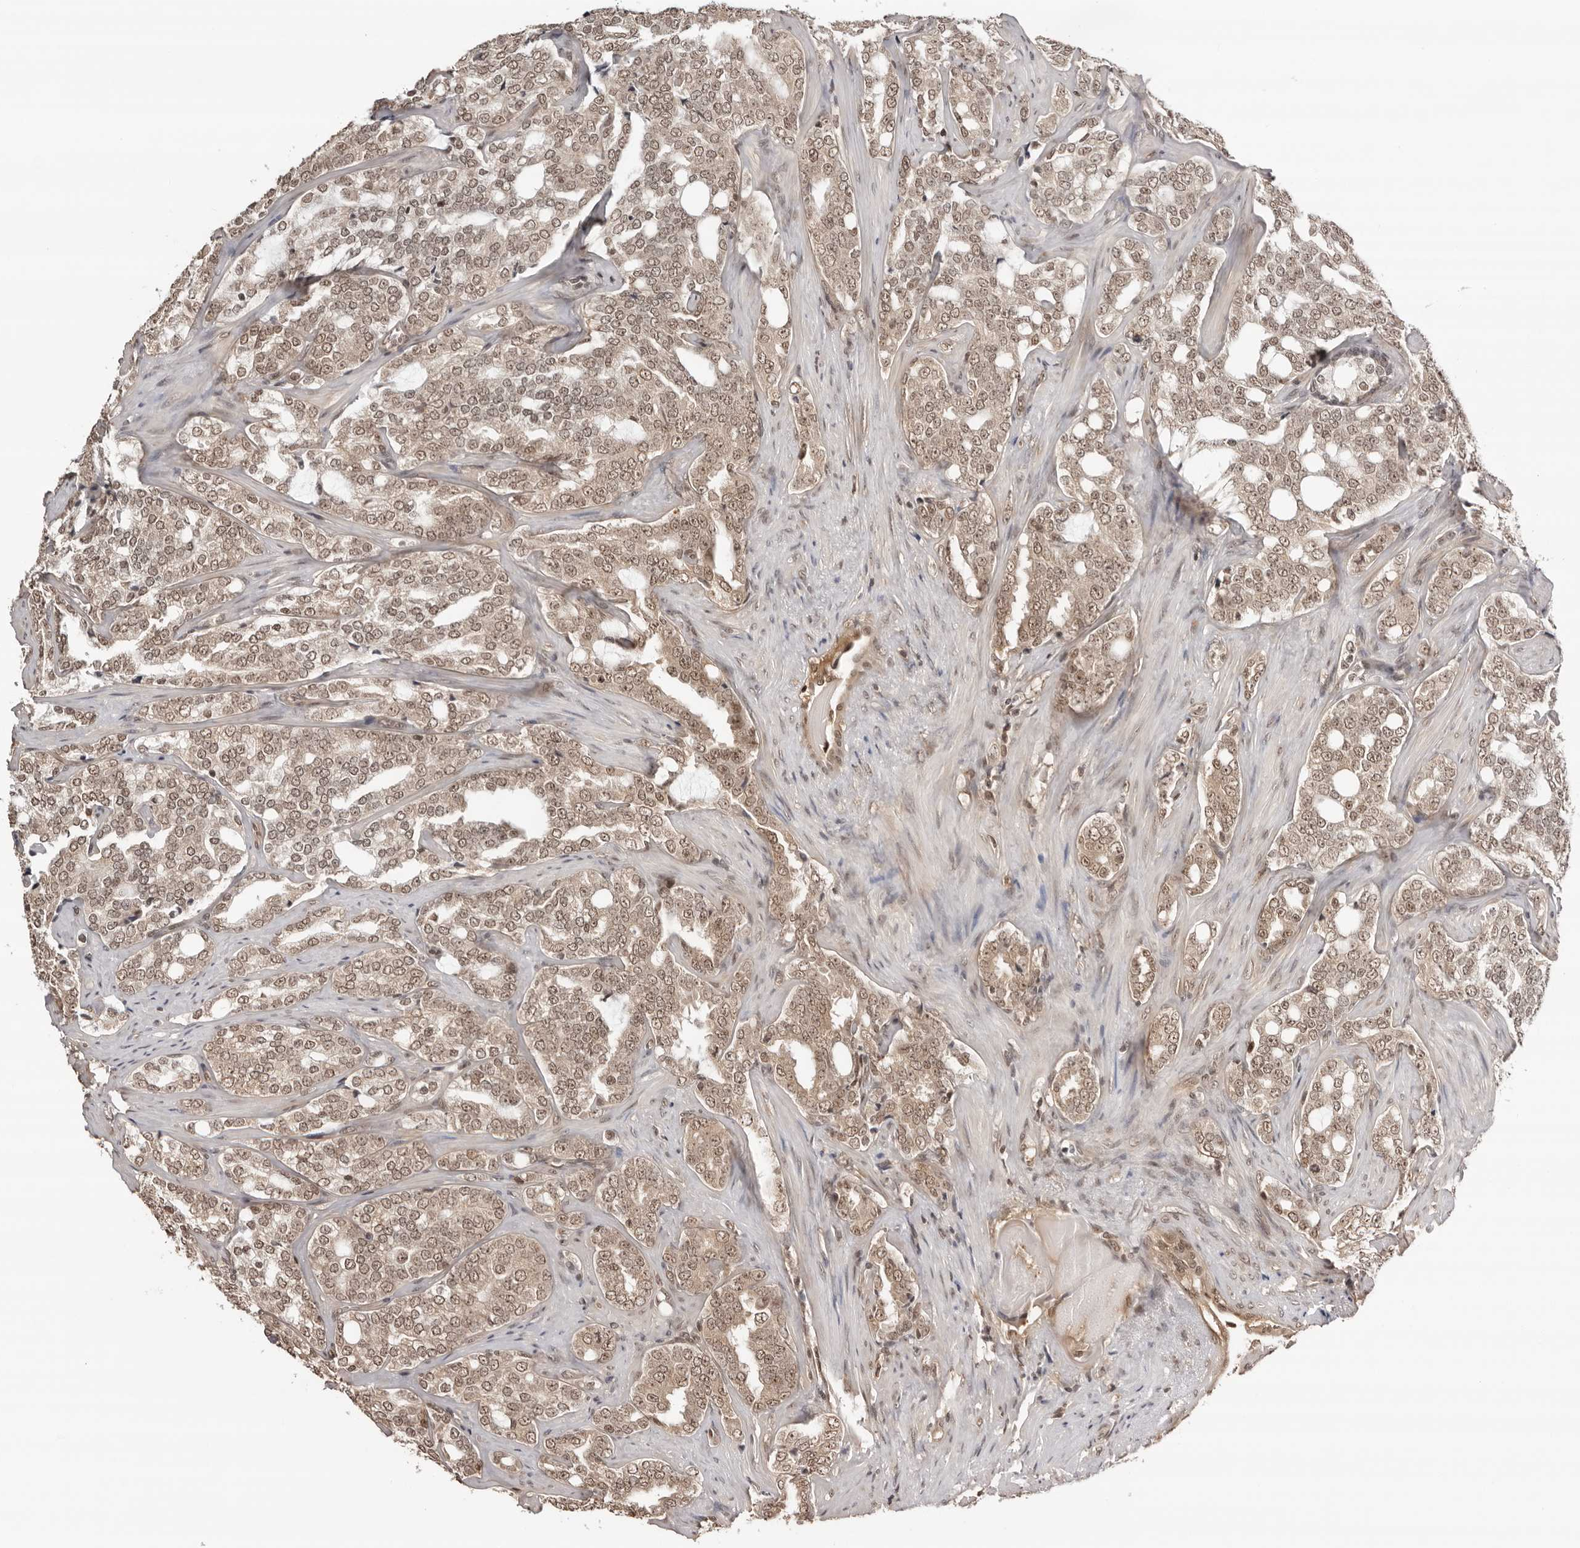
{"staining": {"intensity": "weak", "quantity": ">75%", "location": "nuclear"}, "tissue": "prostate cancer", "cell_type": "Tumor cells", "image_type": "cancer", "snomed": [{"axis": "morphology", "description": "Adenocarcinoma, High grade"}, {"axis": "topography", "description": "Prostate"}], "caption": "Immunohistochemical staining of human high-grade adenocarcinoma (prostate) displays weak nuclear protein staining in about >75% of tumor cells. Immunohistochemistry (ihc) stains the protein in brown and the nuclei are stained blue.", "gene": "SDE2", "patient": {"sex": "male", "age": 64}}